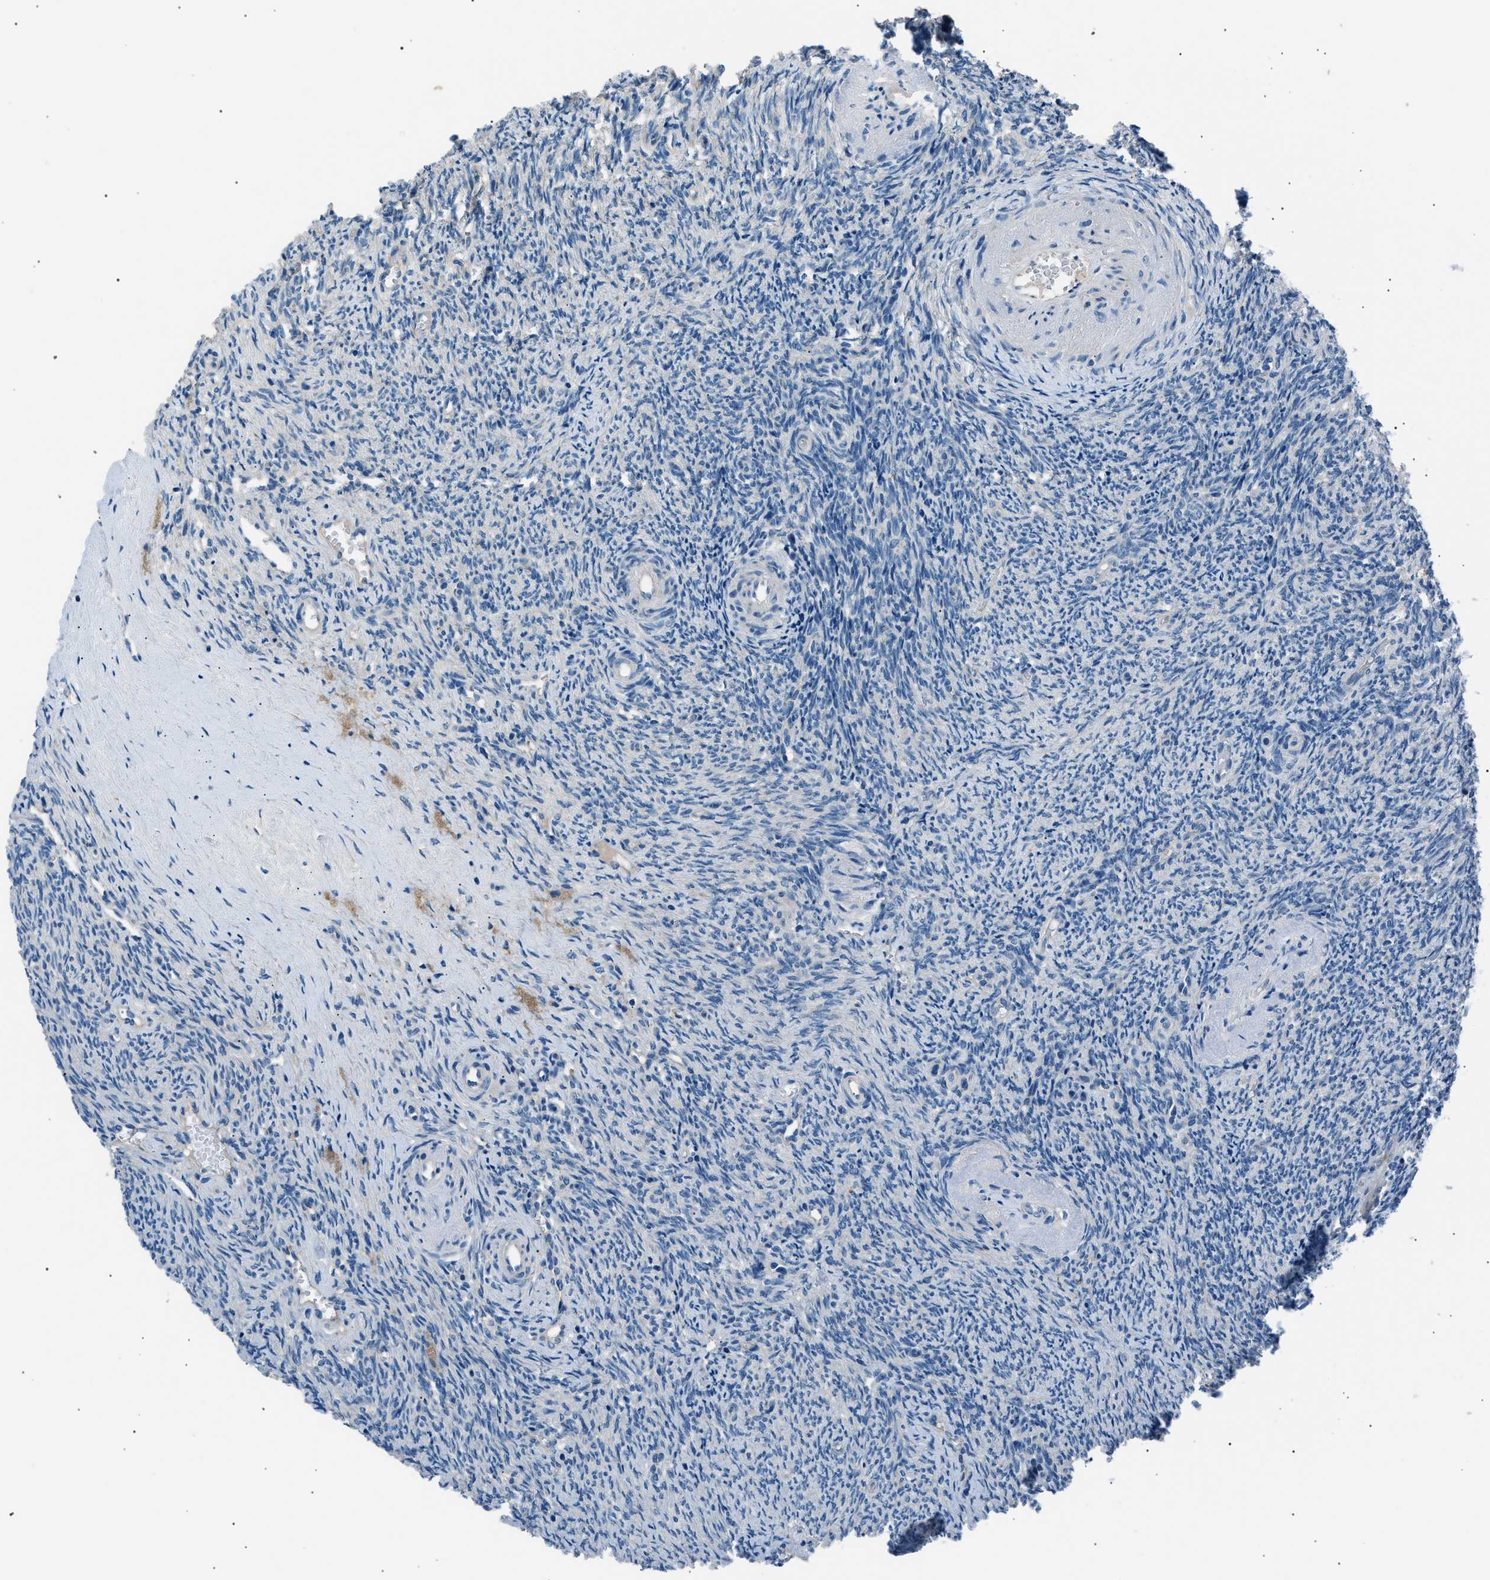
{"staining": {"intensity": "negative", "quantity": "none", "location": "none"}, "tissue": "ovary", "cell_type": "Follicle cells", "image_type": "normal", "snomed": [{"axis": "morphology", "description": "Normal tissue, NOS"}, {"axis": "topography", "description": "Ovary"}], "caption": "DAB (3,3'-diaminobenzidine) immunohistochemical staining of benign ovary displays no significant positivity in follicle cells. (DAB (3,3'-diaminobenzidine) IHC with hematoxylin counter stain).", "gene": "LRRC37B", "patient": {"sex": "female", "age": 41}}